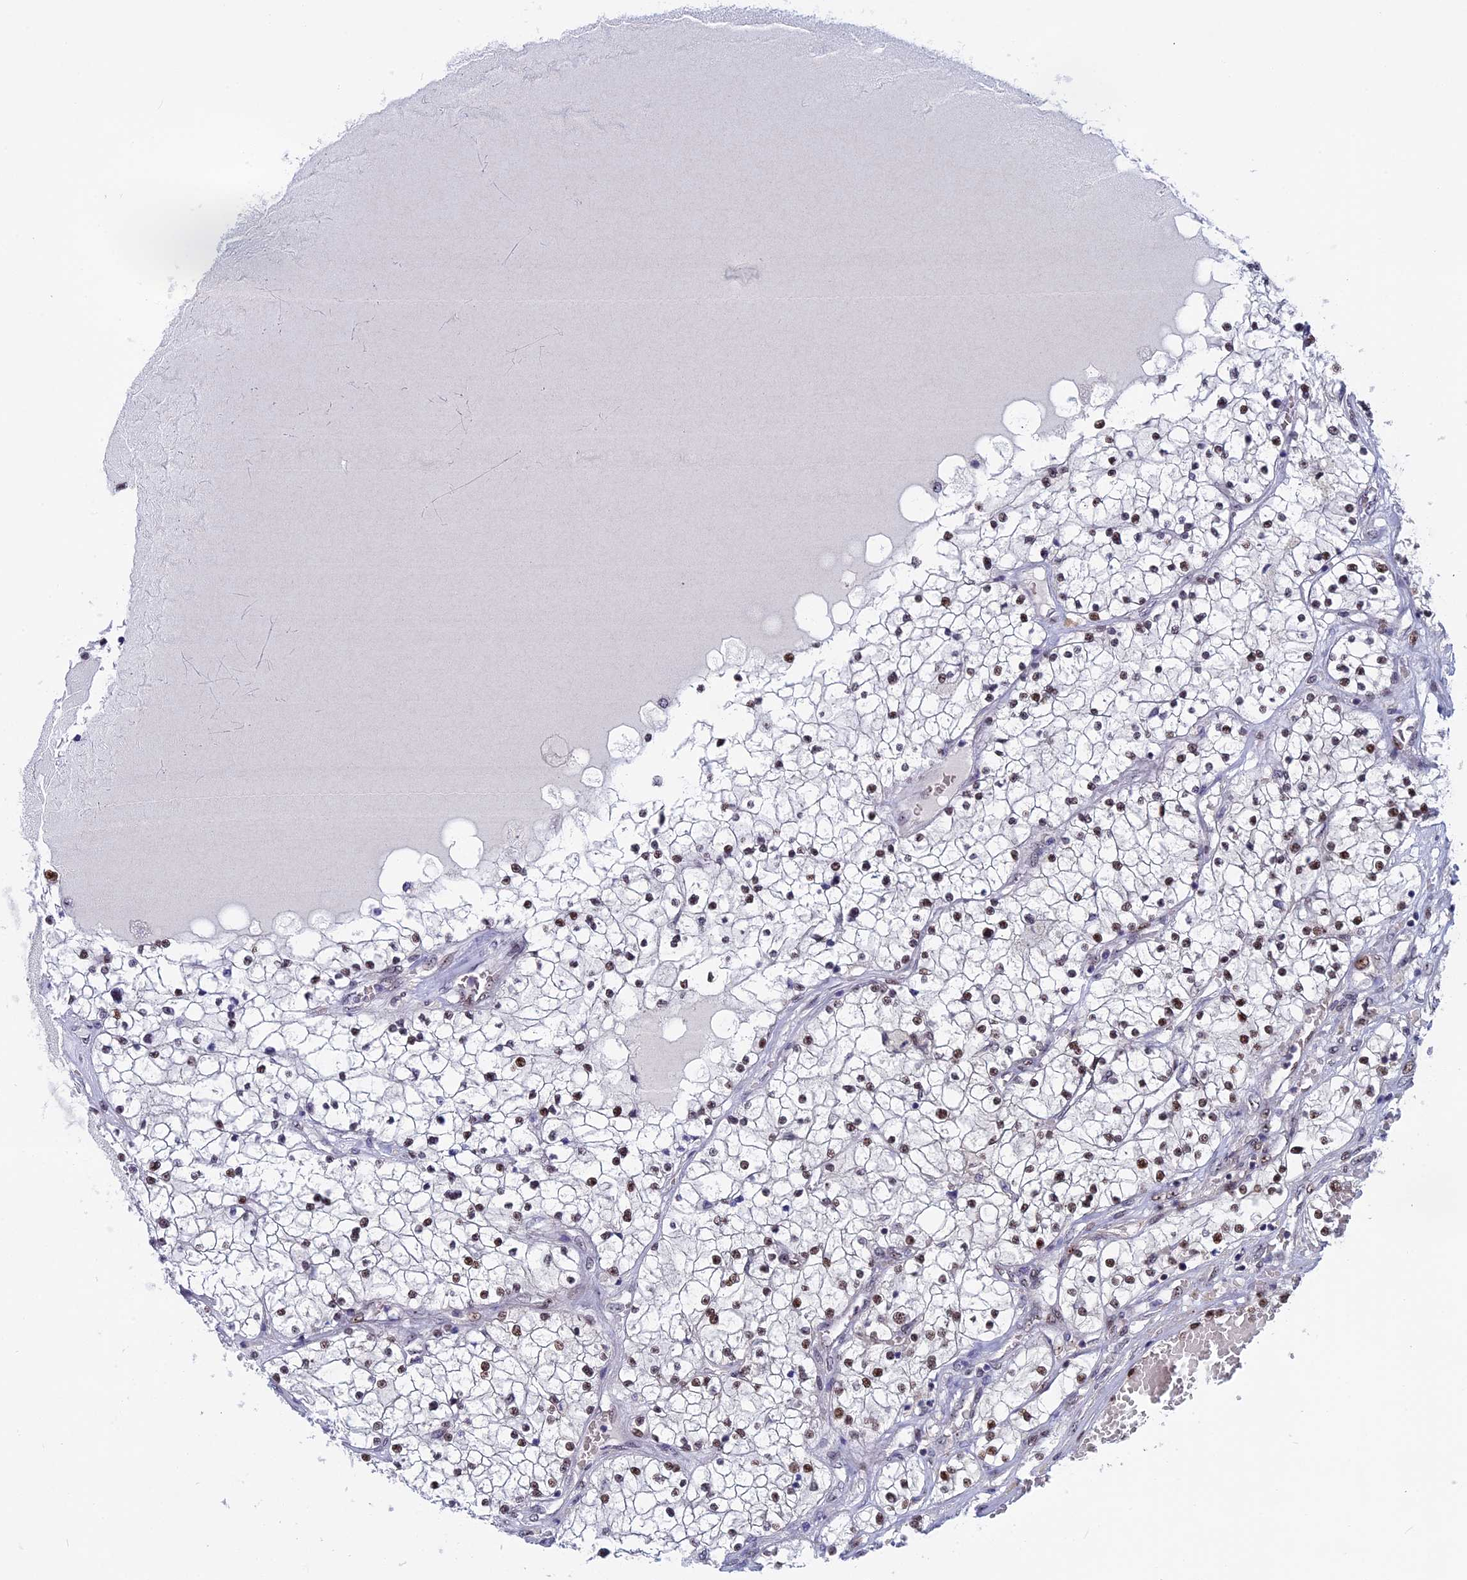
{"staining": {"intensity": "weak", "quantity": ">75%", "location": "nuclear"}, "tissue": "renal cancer", "cell_type": "Tumor cells", "image_type": "cancer", "snomed": [{"axis": "morphology", "description": "Normal tissue, NOS"}, {"axis": "morphology", "description": "Adenocarcinoma, NOS"}, {"axis": "topography", "description": "Kidney"}], "caption": "The immunohistochemical stain highlights weak nuclear staining in tumor cells of adenocarcinoma (renal) tissue. (Stains: DAB (3,3'-diaminobenzidine) in brown, nuclei in blue, Microscopy: brightfield microscopy at high magnification).", "gene": "CCDC86", "patient": {"sex": "male", "age": 68}}